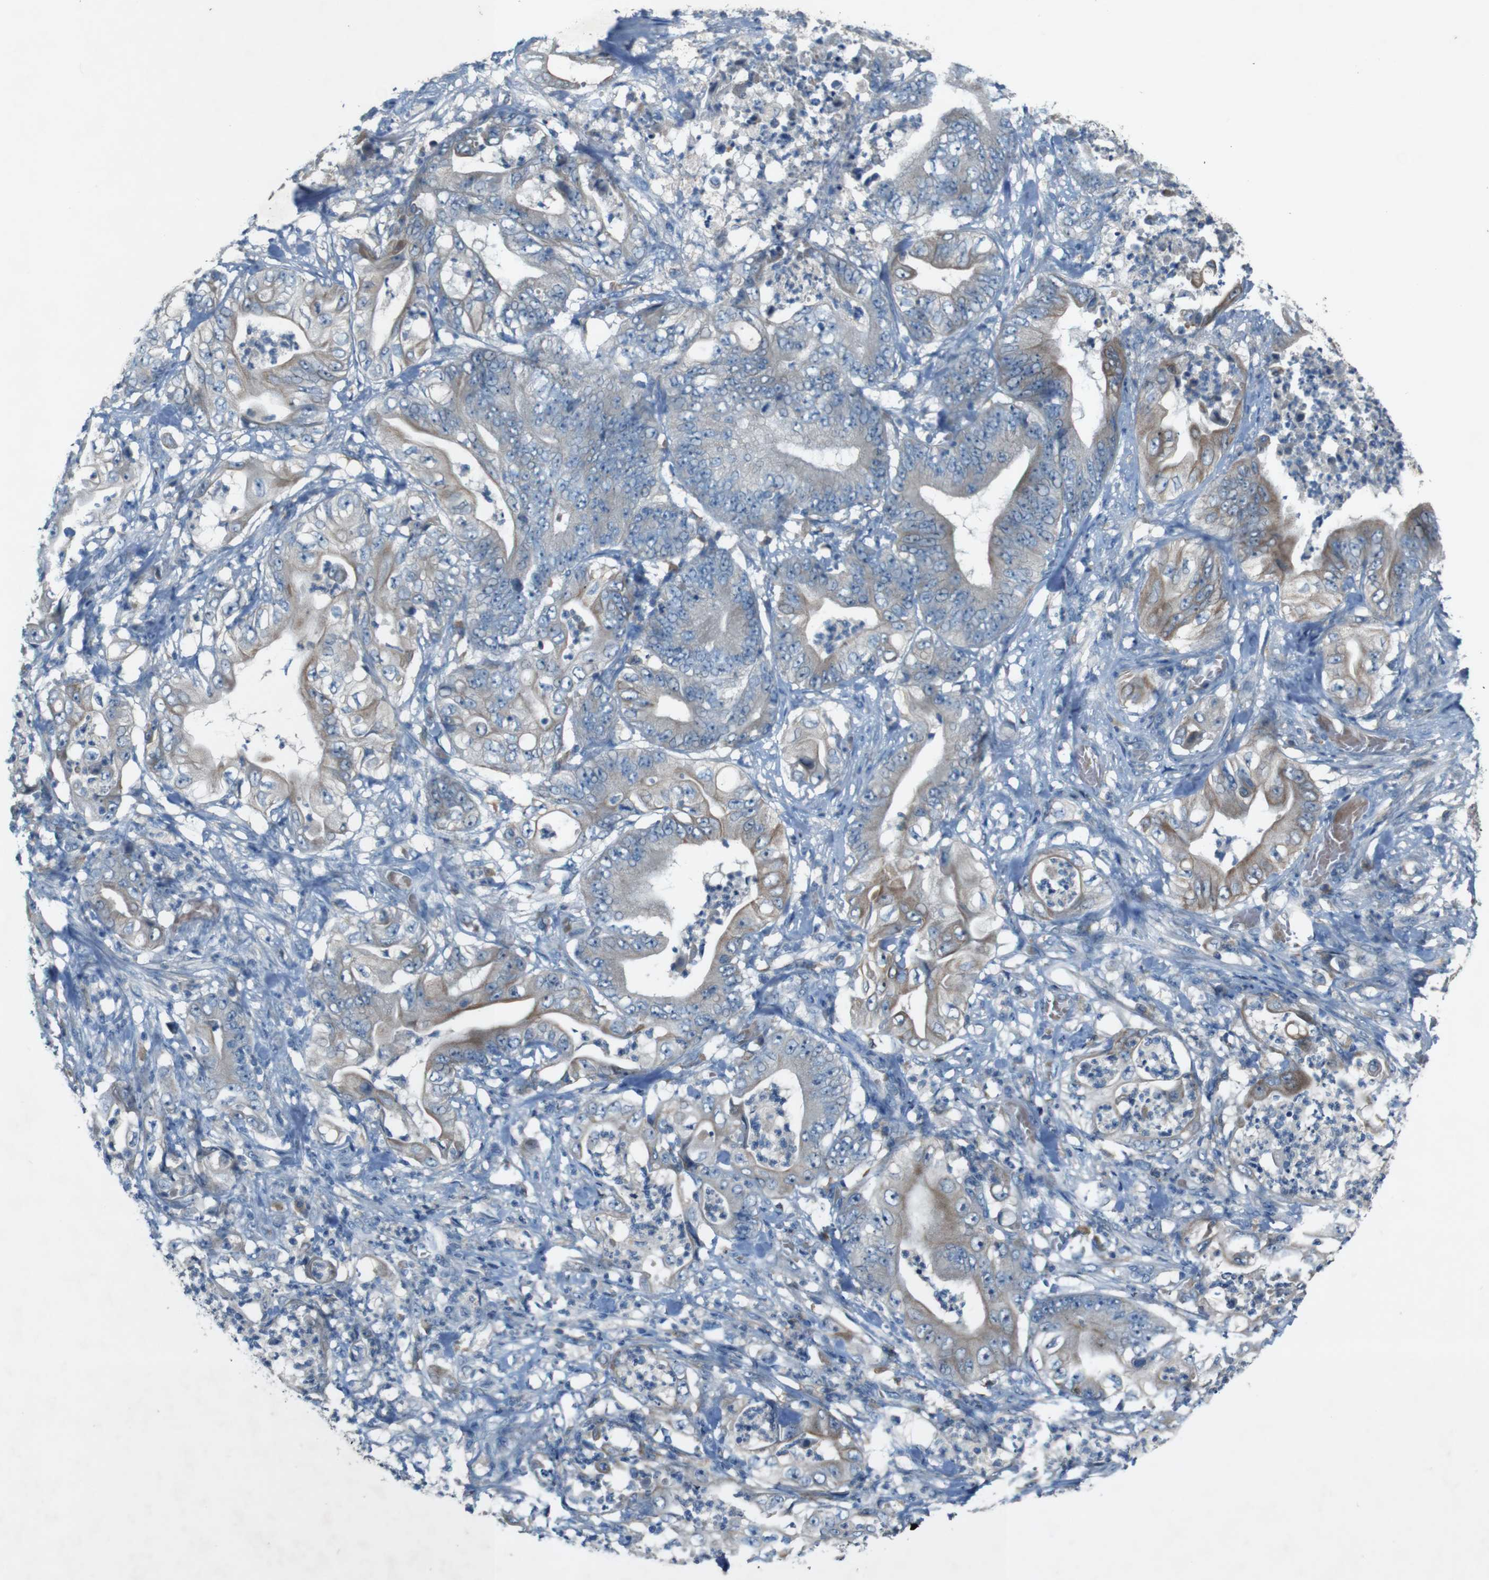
{"staining": {"intensity": "moderate", "quantity": "25%-75%", "location": "cytoplasmic/membranous"}, "tissue": "stomach cancer", "cell_type": "Tumor cells", "image_type": "cancer", "snomed": [{"axis": "morphology", "description": "Adenocarcinoma, NOS"}, {"axis": "topography", "description": "Stomach"}], "caption": "Immunohistochemical staining of stomach adenocarcinoma exhibits medium levels of moderate cytoplasmic/membranous positivity in about 25%-75% of tumor cells.", "gene": "MOGAT3", "patient": {"sex": "female", "age": 73}}